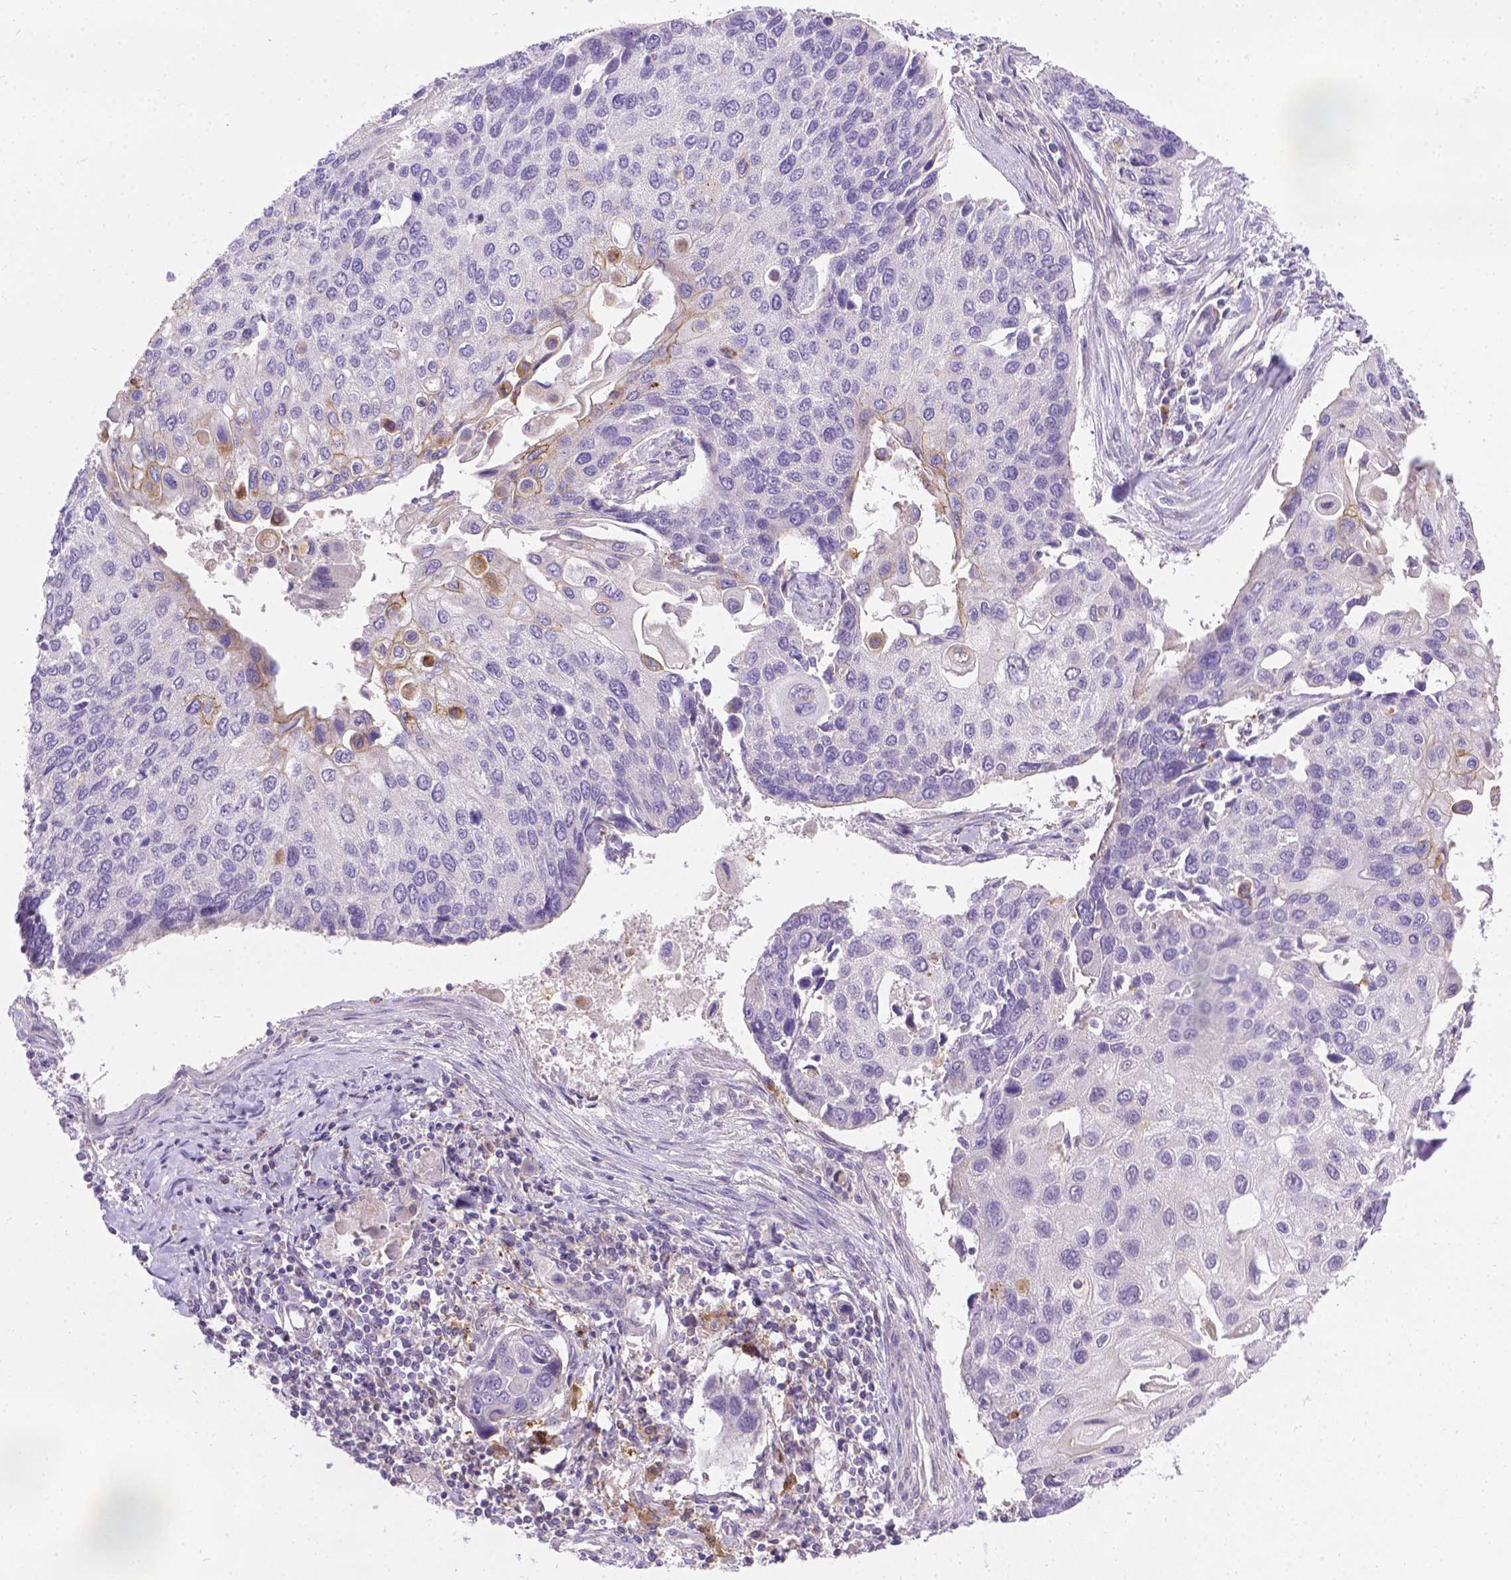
{"staining": {"intensity": "negative", "quantity": "none", "location": "none"}, "tissue": "lung cancer", "cell_type": "Tumor cells", "image_type": "cancer", "snomed": [{"axis": "morphology", "description": "Squamous cell carcinoma, NOS"}, {"axis": "morphology", "description": "Squamous cell carcinoma, metastatic, NOS"}, {"axis": "topography", "description": "Lung"}], "caption": "A high-resolution image shows immunohistochemistry staining of lung squamous cell carcinoma, which reveals no significant positivity in tumor cells.", "gene": "TM4SF18", "patient": {"sex": "male", "age": 63}}